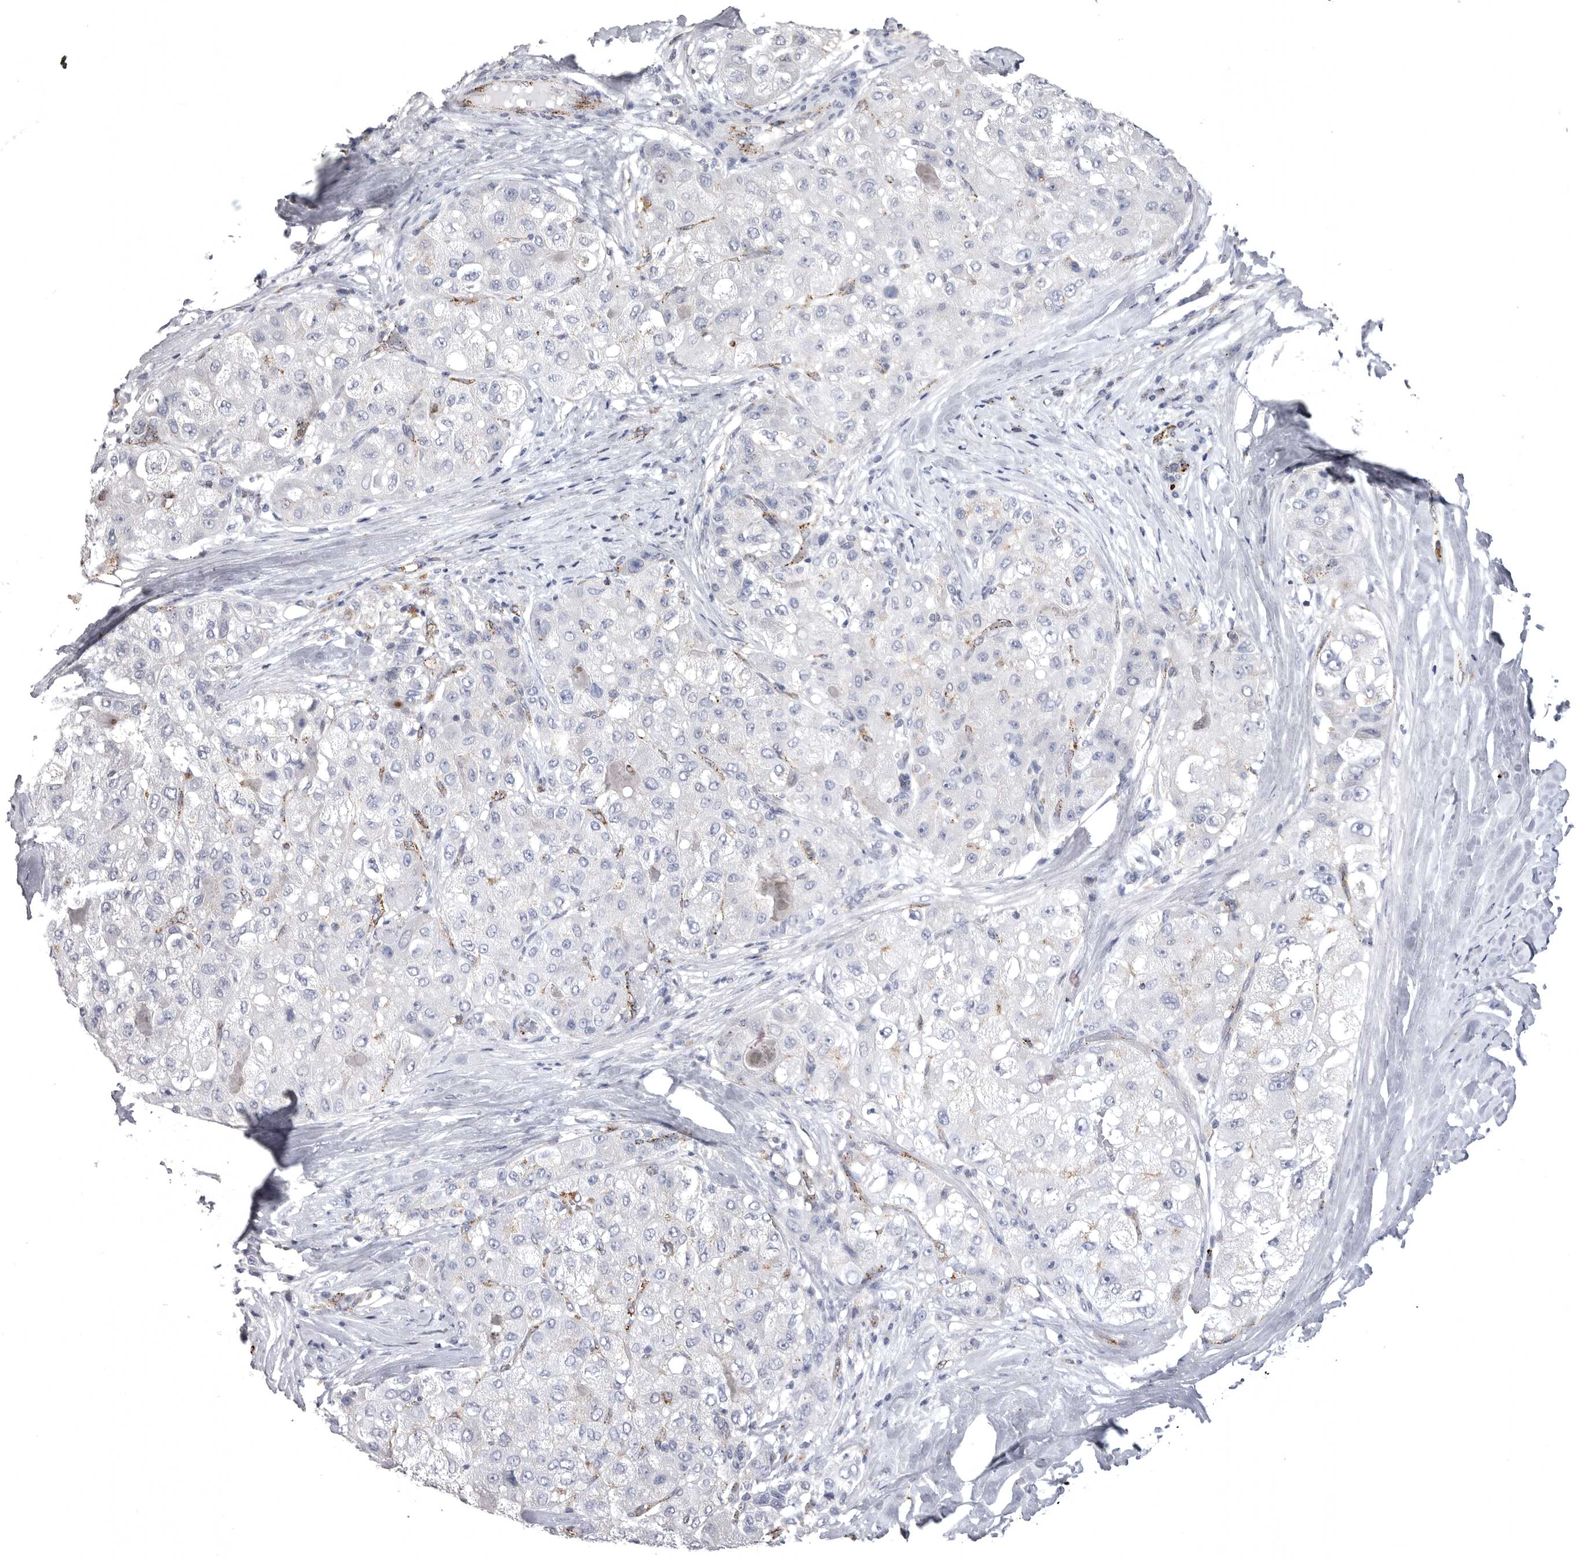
{"staining": {"intensity": "negative", "quantity": "none", "location": "none"}, "tissue": "liver cancer", "cell_type": "Tumor cells", "image_type": "cancer", "snomed": [{"axis": "morphology", "description": "Carcinoma, Hepatocellular, NOS"}, {"axis": "topography", "description": "Liver"}], "caption": "A high-resolution histopathology image shows immunohistochemistry (IHC) staining of liver cancer, which displays no significant staining in tumor cells. (DAB (3,3'-diaminobenzidine) immunohistochemistry (IHC) with hematoxylin counter stain).", "gene": "PSPN", "patient": {"sex": "male", "age": 80}}